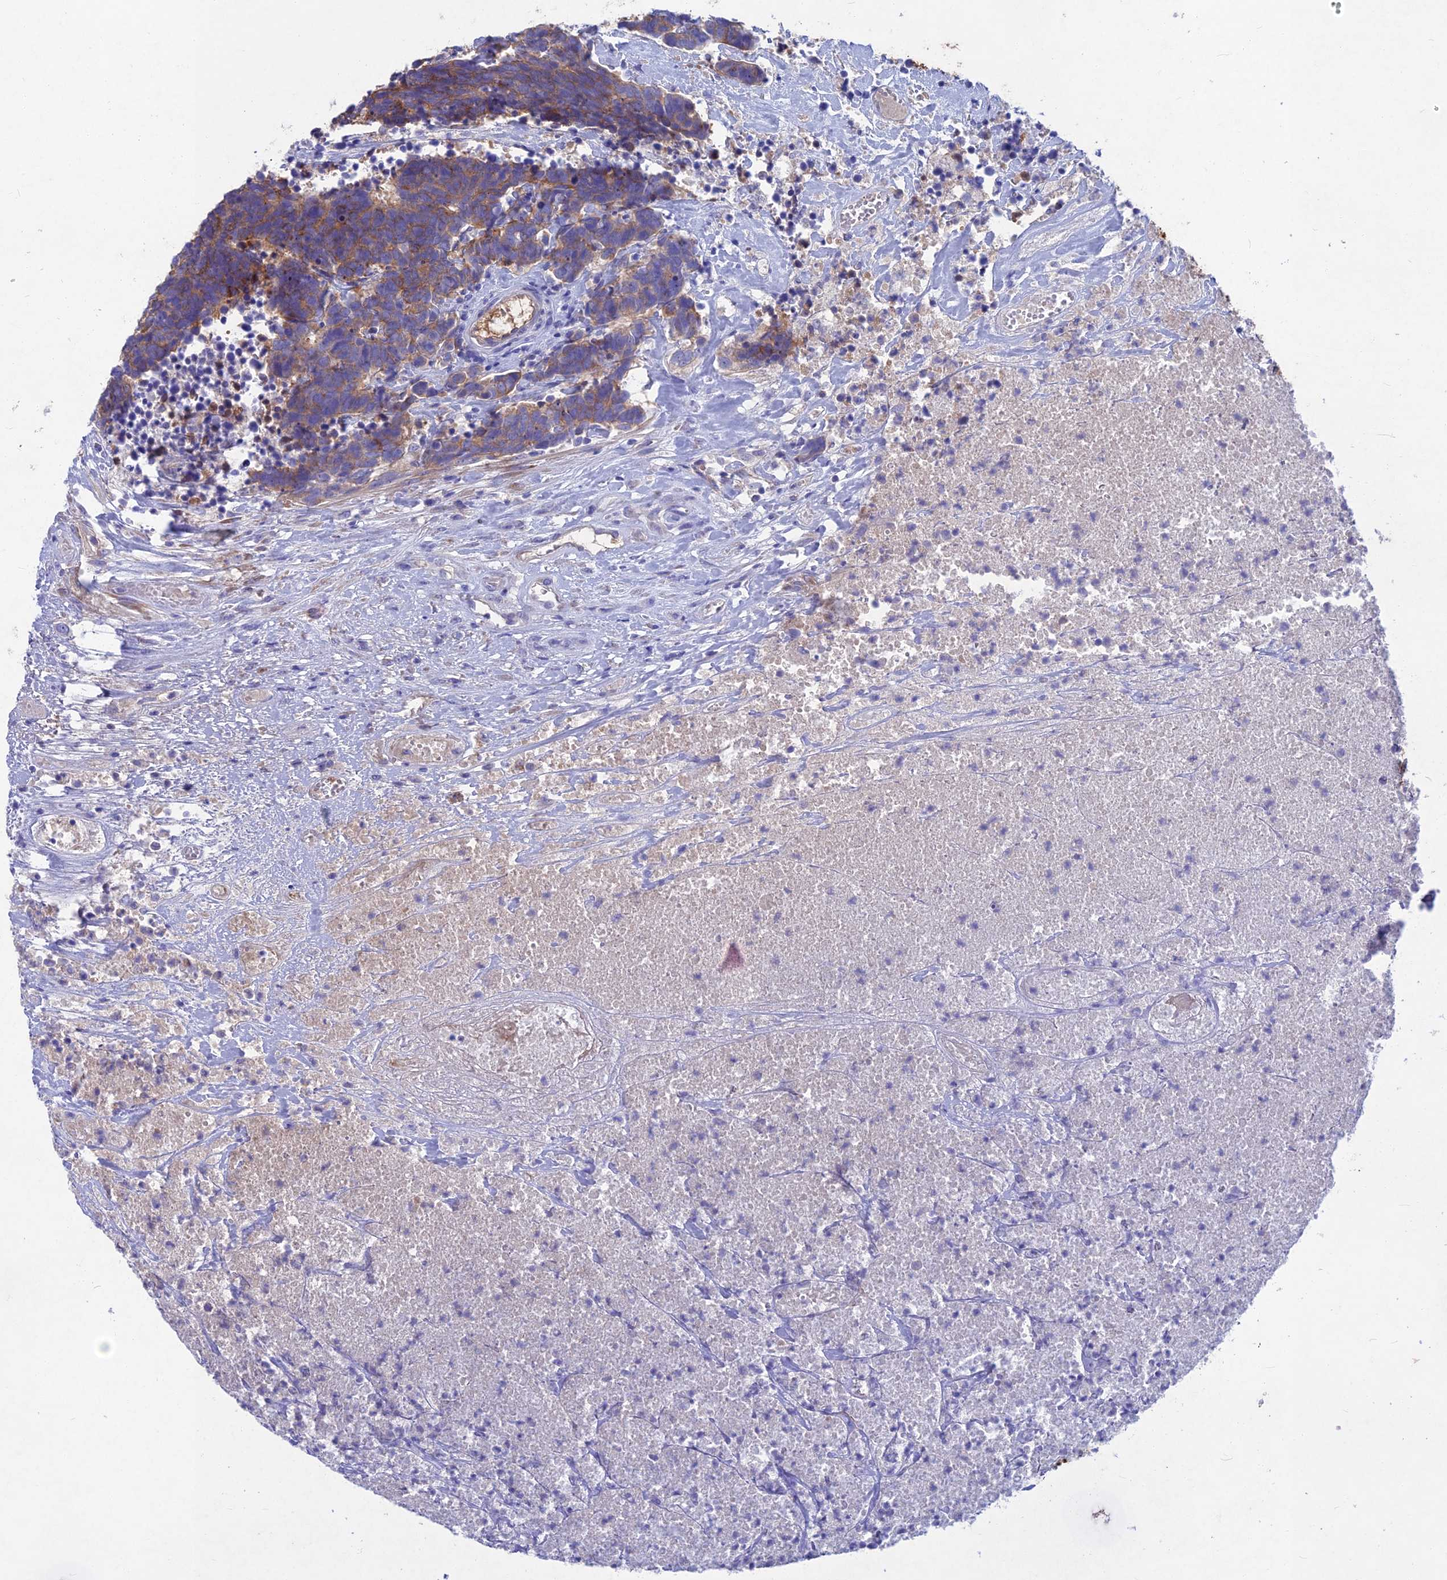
{"staining": {"intensity": "moderate", "quantity": ">75%", "location": "cytoplasmic/membranous"}, "tissue": "carcinoid", "cell_type": "Tumor cells", "image_type": "cancer", "snomed": [{"axis": "morphology", "description": "Carcinoma, NOS"}, {"axis": "morphology", "description": "Carcinoid, malignant, NOS"}, {"axis": "topography", "description": "Urinary bladder"}], "caption": "Approximately >75% of tumor cells in human carcinoid show moderate cytoplasmic/membranous protein positivity as visualized by brown immunohistochemical staining.", "gene": "SNAP91", "patient": {"sex": "male", "age": 57}}